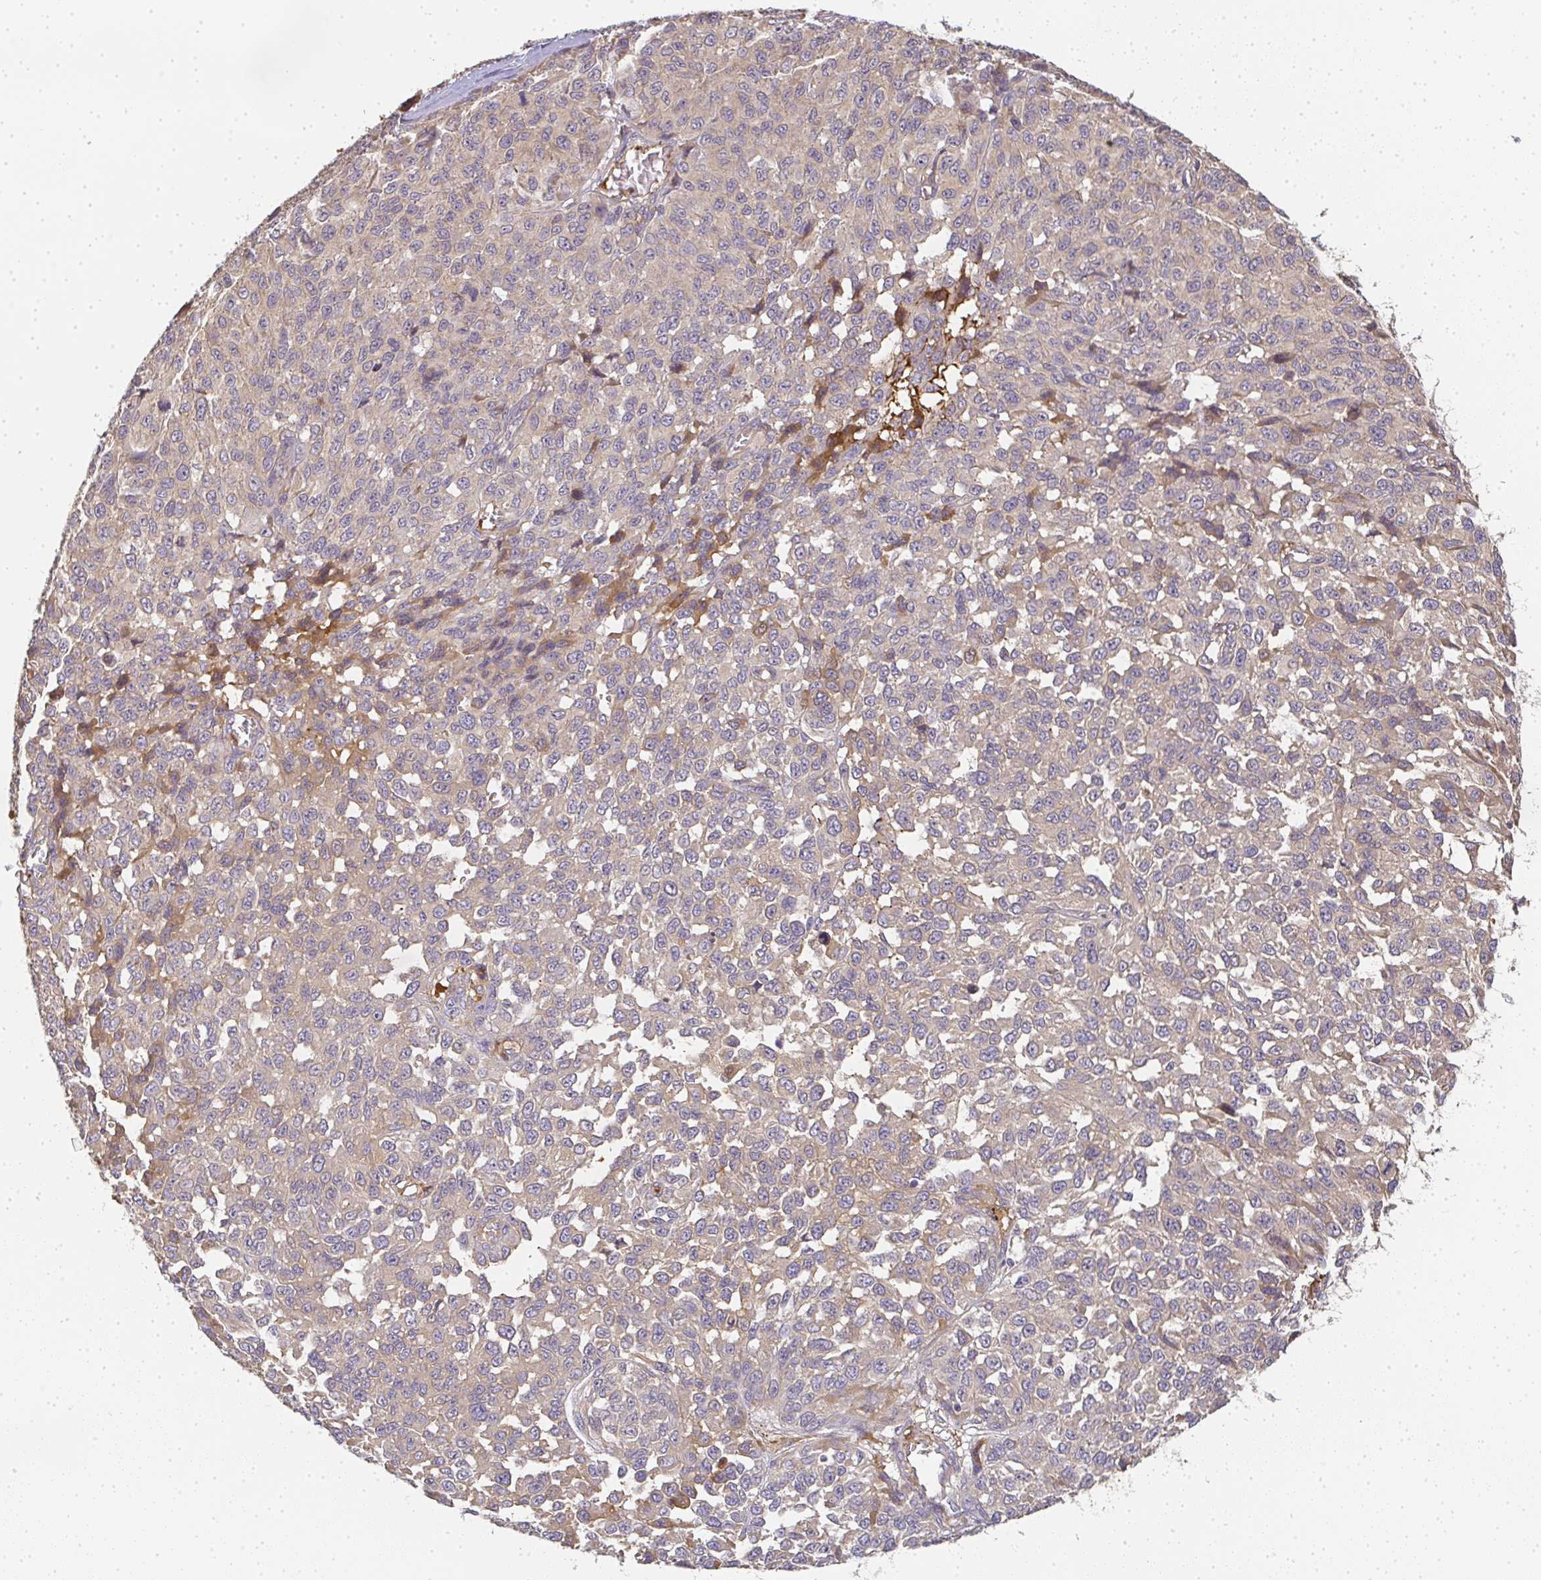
{"staining": {"intensity": "weak", "quantity": "25%-75%", "location": "cytoplasmic/membranous"}, "tissue": "melanoma", "cell_type": "Tumor cells", "image_type": "cancer", "snomed": [{"axis": "morphology", "description": "Malignant melanoma, NOS"}, {"axis": "topography", "description": "Skin"}], "caption": "The micrograph demonstrates staining of melanoma, revealing weak cytoplasmic/membranous protein positivity (brown color) within tumor cells. (Brightfield microscopy of DAB IHC at high magnification).", "gene": "SLC35B3", "patient": {"sex": "male", "age": 62}}